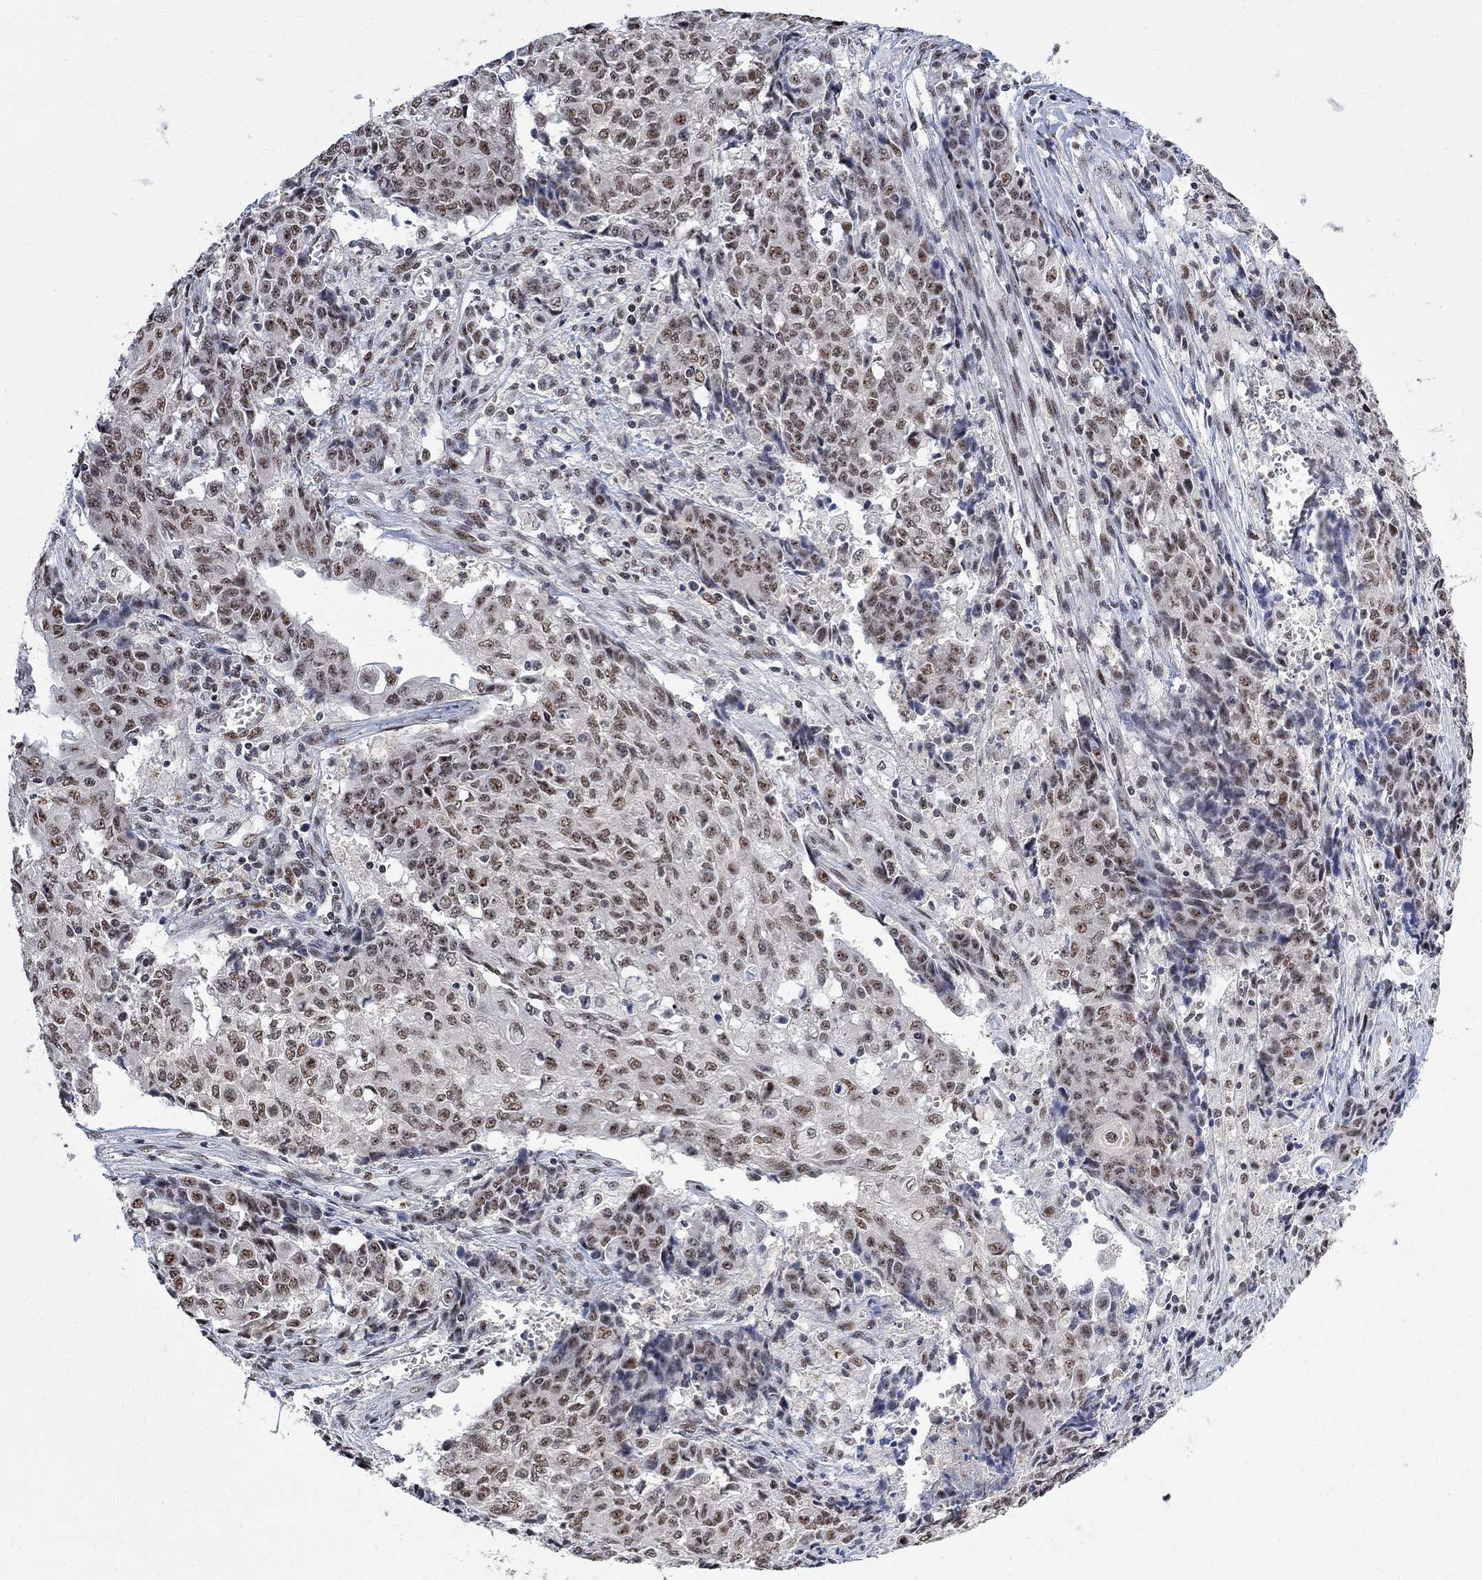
{"staining": {"intensity": "weak", "quantity": ">75%", "location": "nuclear"}, "tissue": "ovarian cancer", "cell_type": "Tumor cells", "image_type": "cancer", "snomed": [{"axis": "morphology", "description": "Carcinoma, endometroid"}, {"axis": "topography", "description": "Ovary"}], "caption": "Immunohistochemistry photomicrograph of human ovarian cancer (endometroid carcinoma) stained for a protein (brown), which shows low levels of weak nuclear expression in about >75% of tumor cells.", "gene": "E4F1", "patient": {"sex": "female", "age": 42}}